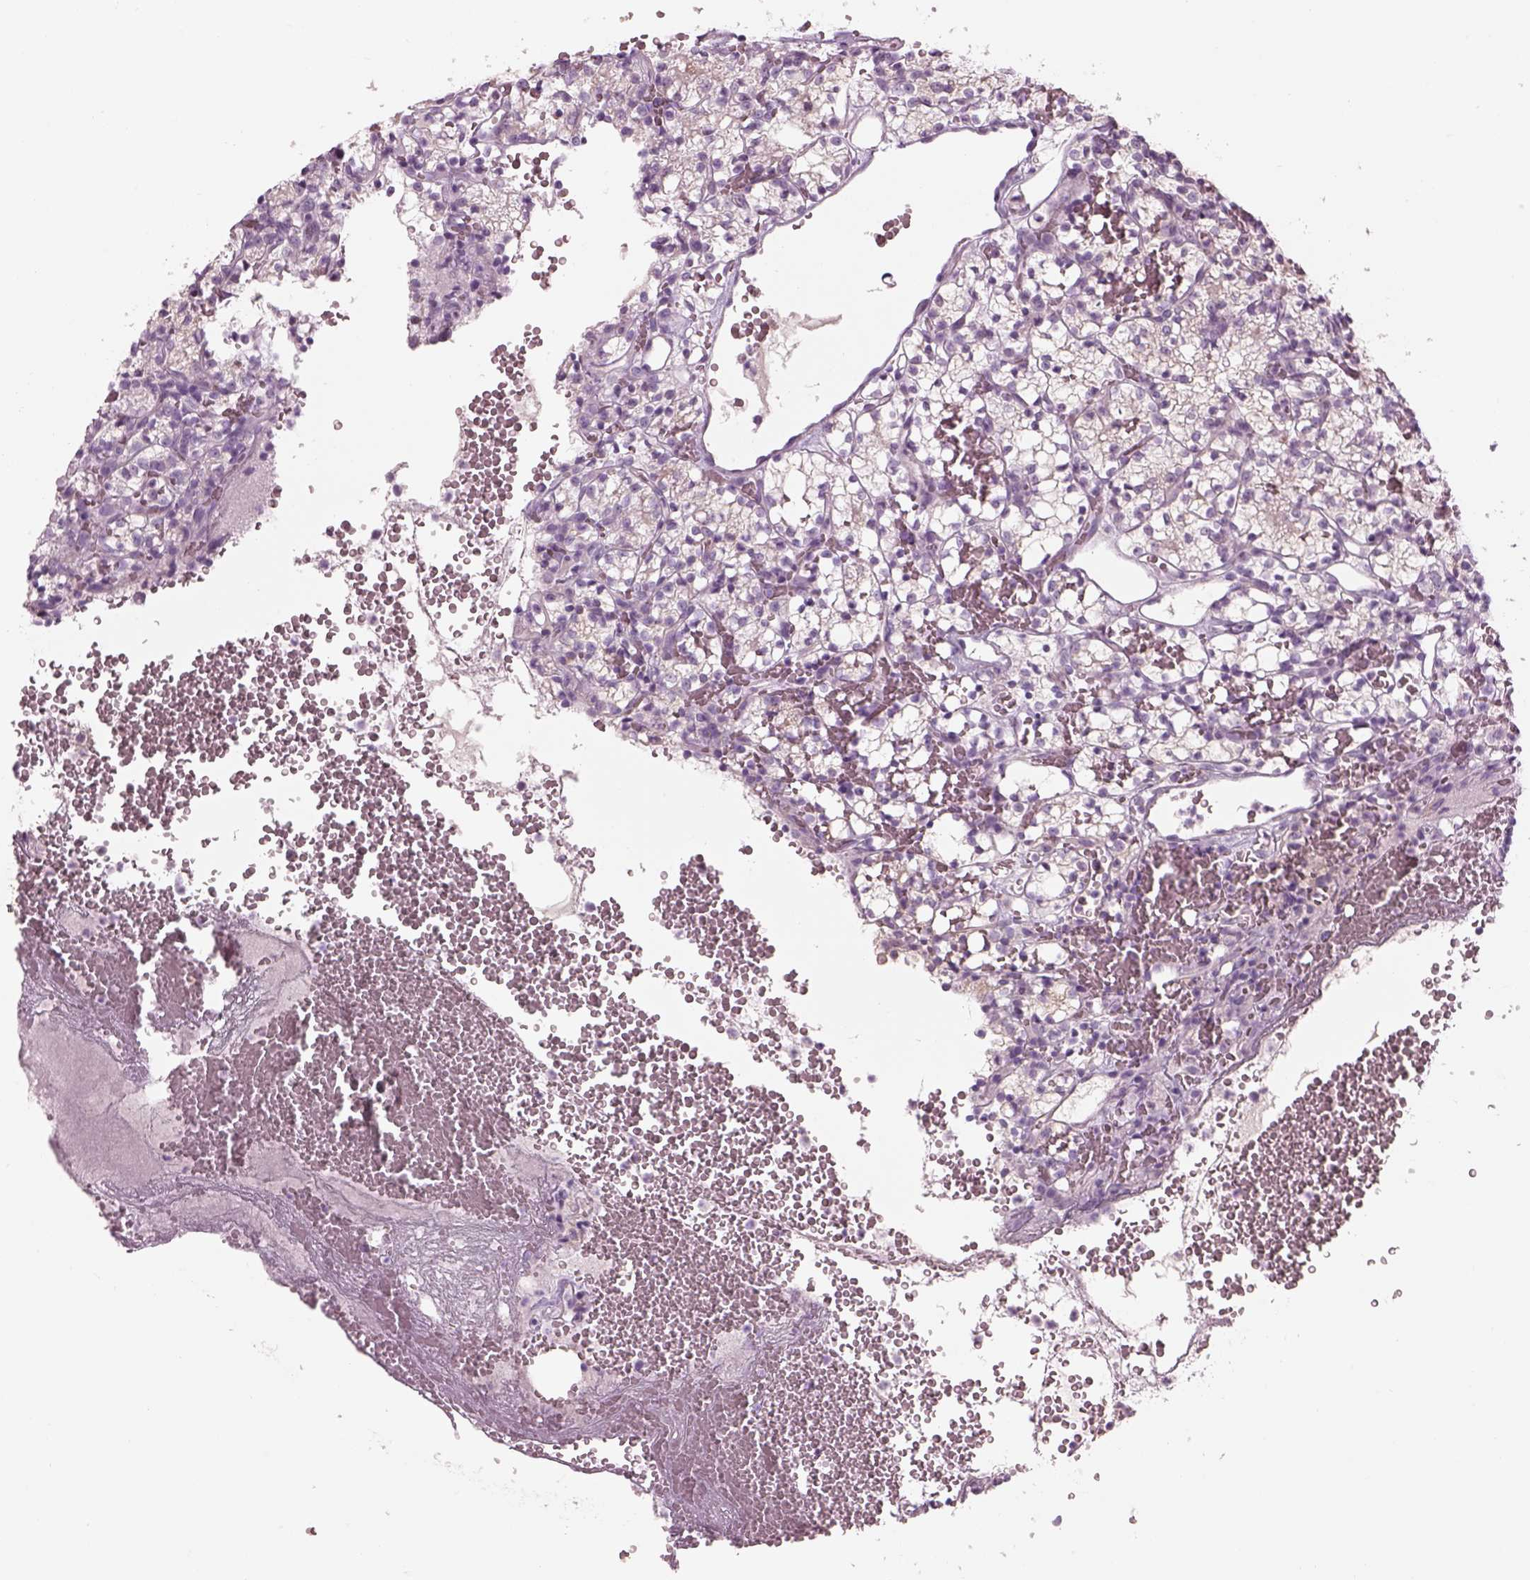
{"staining": {"intensity": "negative", "quantity": "none", "location": "none"}, "tissue": "renal cancer", "cell_type": "Tumor cells", "image_type": "cancer", "snomed": [{"axis": "morphology", "description": "Adenocarcinoma, NOS"}, {"axis": "topography", "description": "Kidney"}], "caption": "DAB (3,3'-diaminobenzidine) immunohistochemical staining of adenocarcinoma (renal) demonstrates no significant positivity in tumor cells.", "gene": "GAS2L2", "patient": {"sex": "female", "age": 69}}